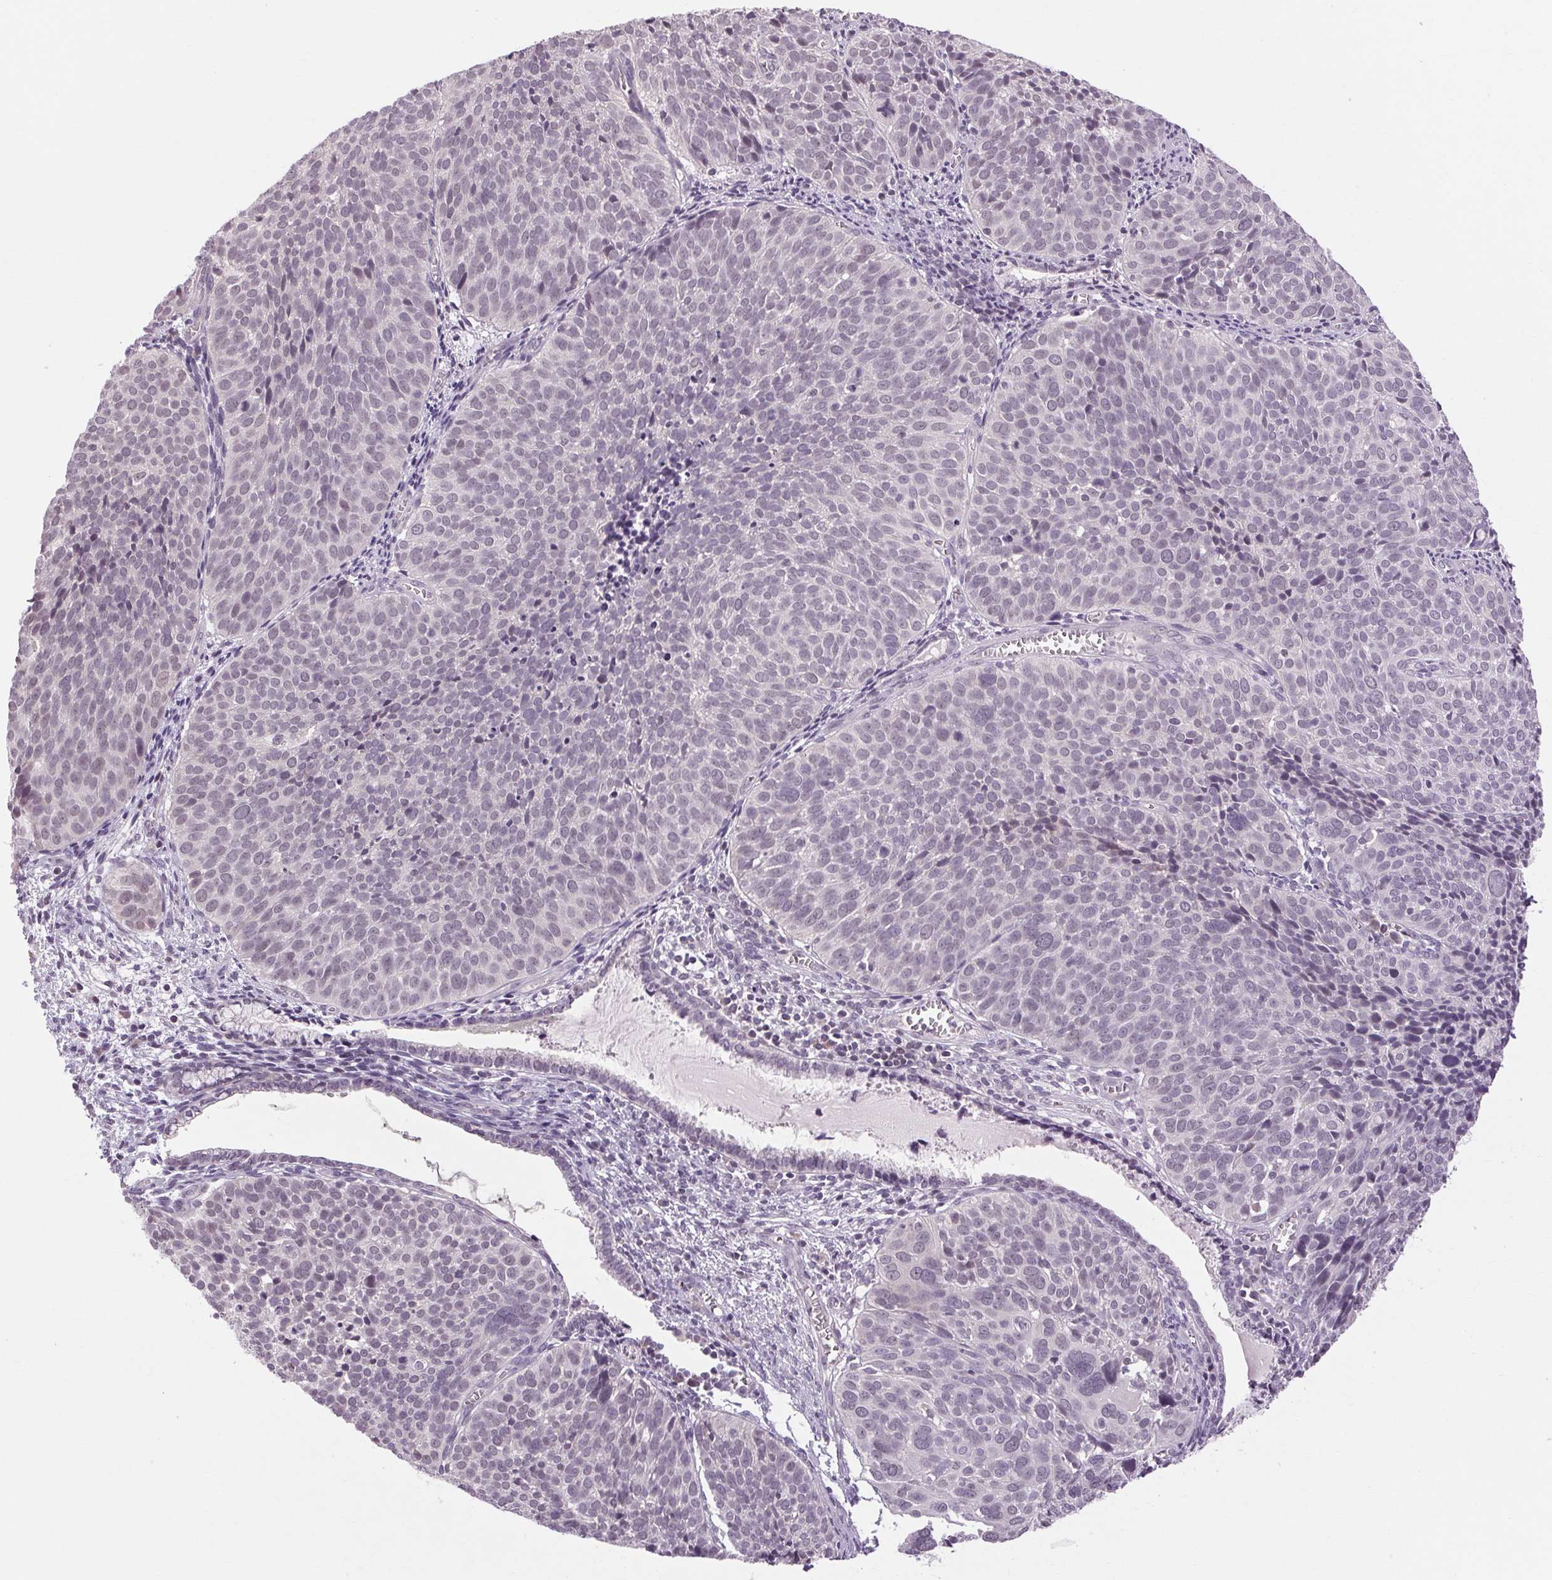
{"staining": {"intensity": "negative", "quantity": "none", "location": "none"}, "tissue": "cervical cancer", "cell_type": "Tumor cells", "image_type": "cancer", "snomed": [{"axis": "morphology", "description": "Squamous cell carcinoma, NOS"}, {"axis": "topography", "description": "Cervix"}], "caption": "Cervical cancer (squamous cell carcinoma) stained for a protein using immunohistochemistry demonstrates no positivity tumor cells.", "gene": "KLHL40", "patient": {"sex": "female", "age": 39}}